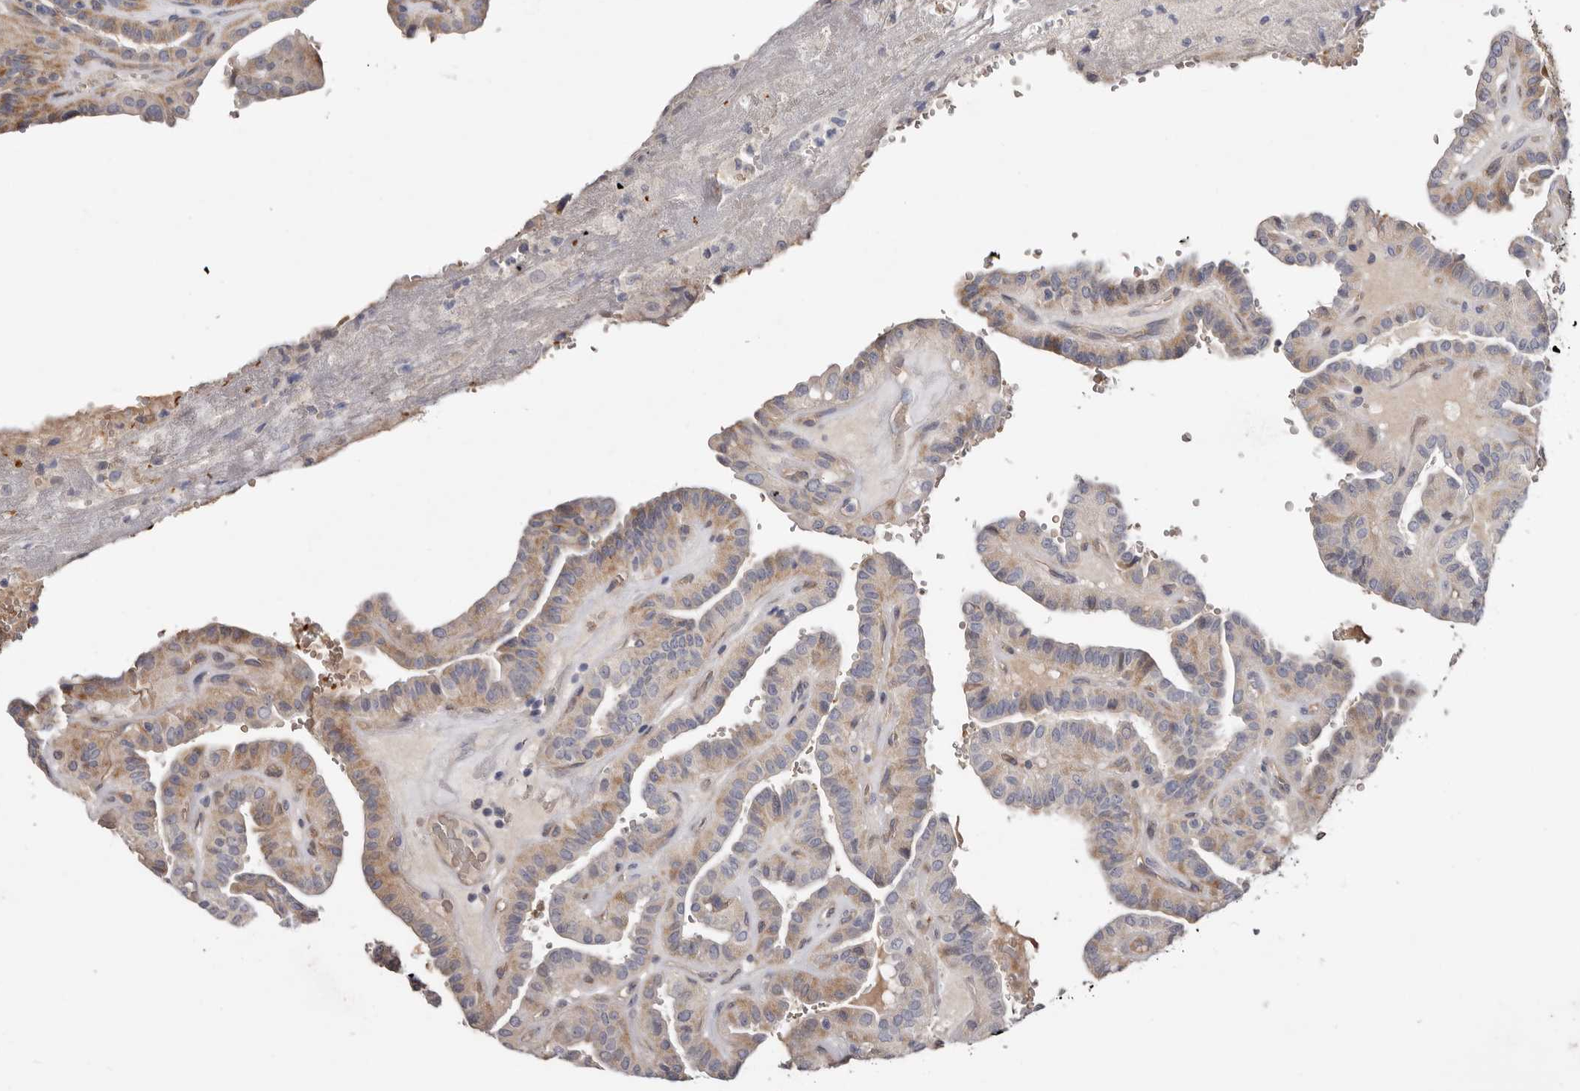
{"staining": {"intensity": "moderate", "quantity": ">75%", "location": "cytoplasmic/membranous"}, "tissue": "thyroid cancer", "cell_type": "Tumor cells", "image_type": "cancer", "snomed": [{"axis": "morphology", "description": "Papillary adenocarcinoma, NOS"}, {"axis": "topography", "description": "Thyroid gland"}], "caption": "Immunohistochemical staining of human thyroid cancer reveals moderate cytoplasmic/membranous protein staining in about >75% of tumor cells. (DAB IHC with brightfield microscopy, high magnification).", "gene": "SPTA1", "patient": {"sex": "male", "age": 77}}